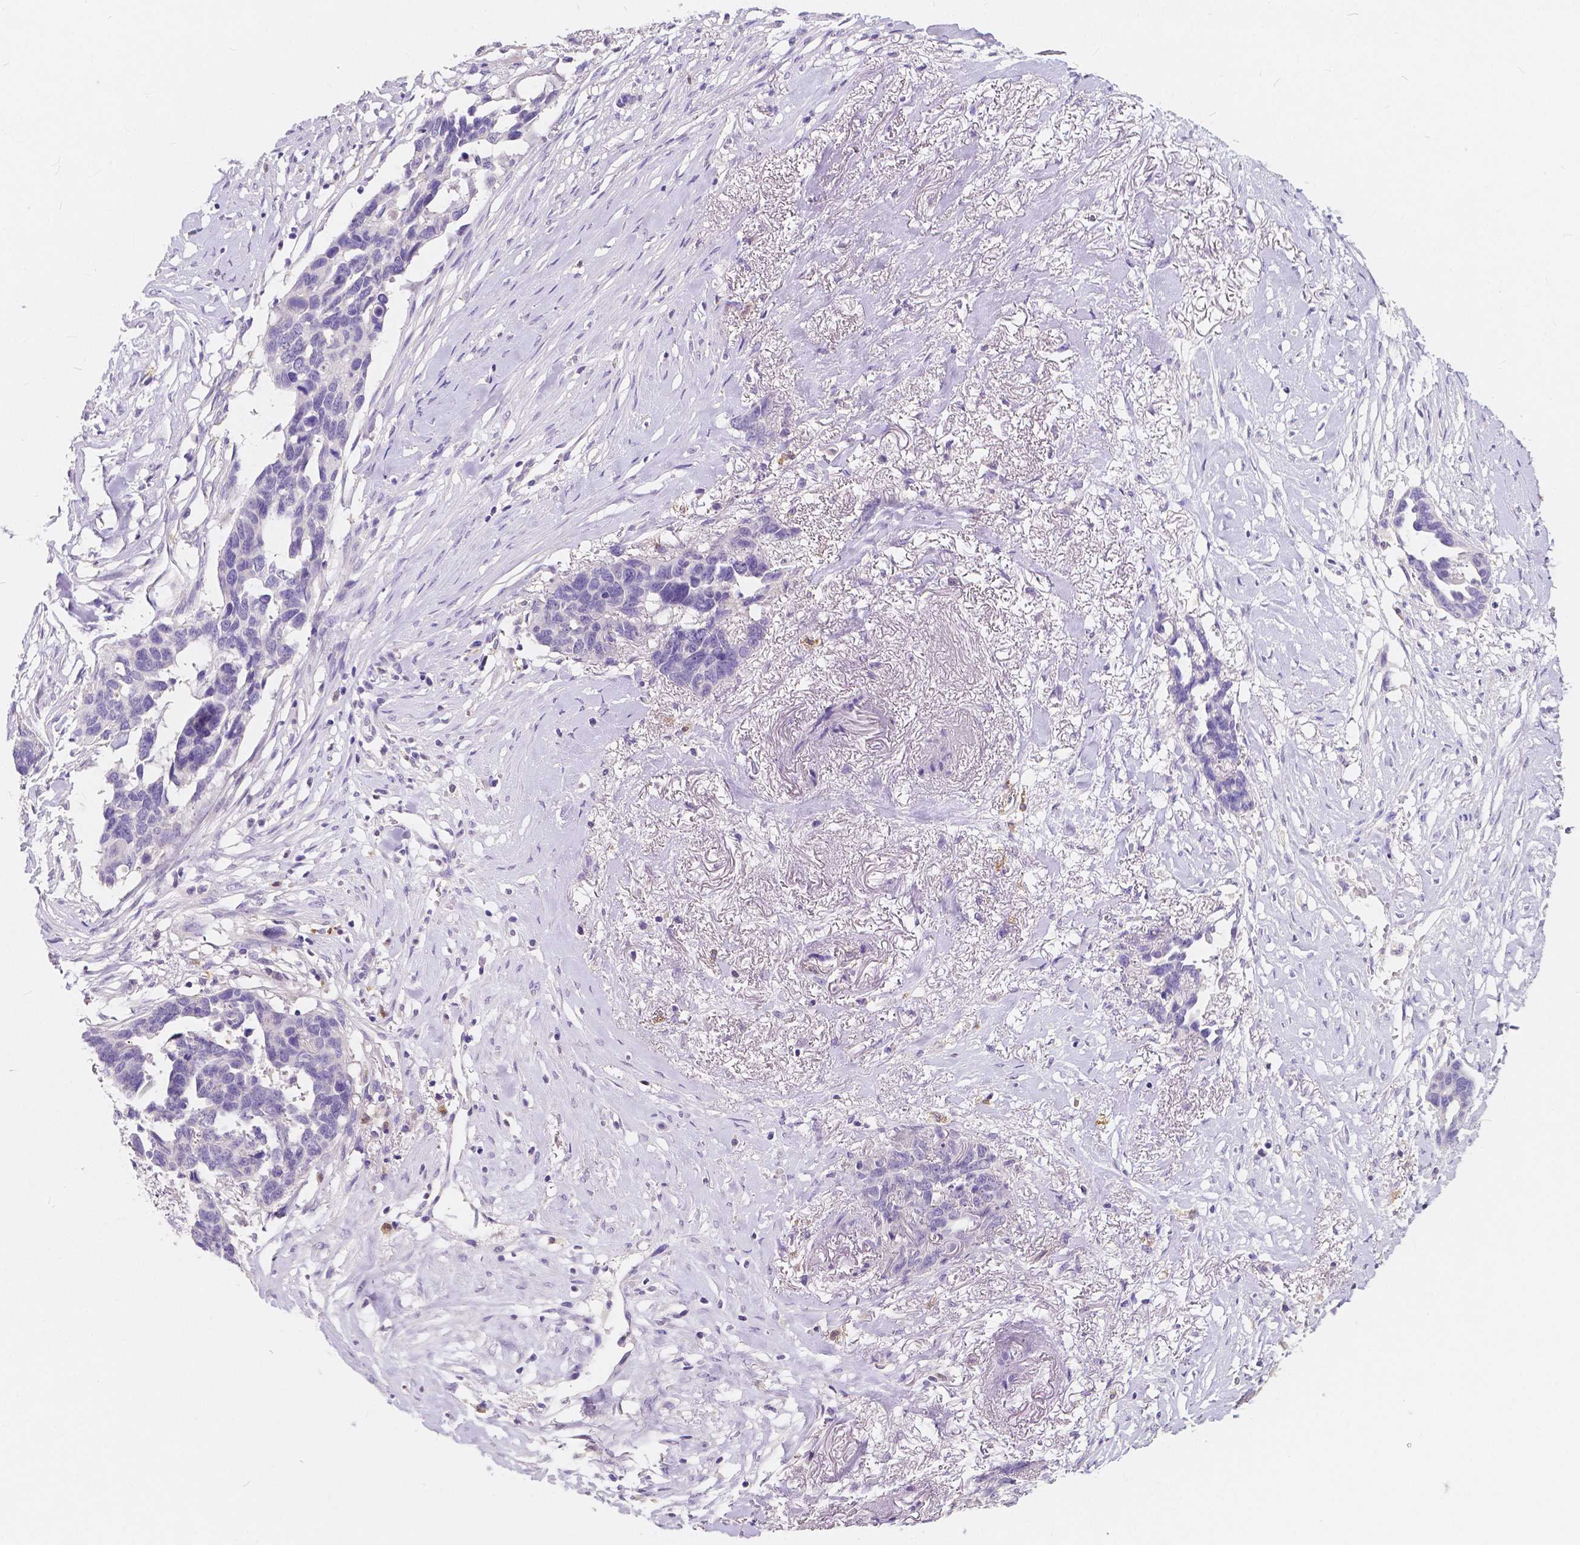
{"staining": {"intensity": "negative", "quantity": "none", "location": "none"}, "tissue": "ovarian cancer", "cell_type": "Tumor cells", "image_type": "cancer", "snomed": [{"axis": "morphology", "description": "Cystadenocarcinoma, serous, NOS"}, {"axis": "topography", "description": "Ovary"}], "caption": "Immunohistochemistry (IHC) of serous cystadenocarcinoma (ovarian) demonstrates no positivity in tumor cells.", "gene": "ACP5", "patient": {"sex": "female", "age": 69}}